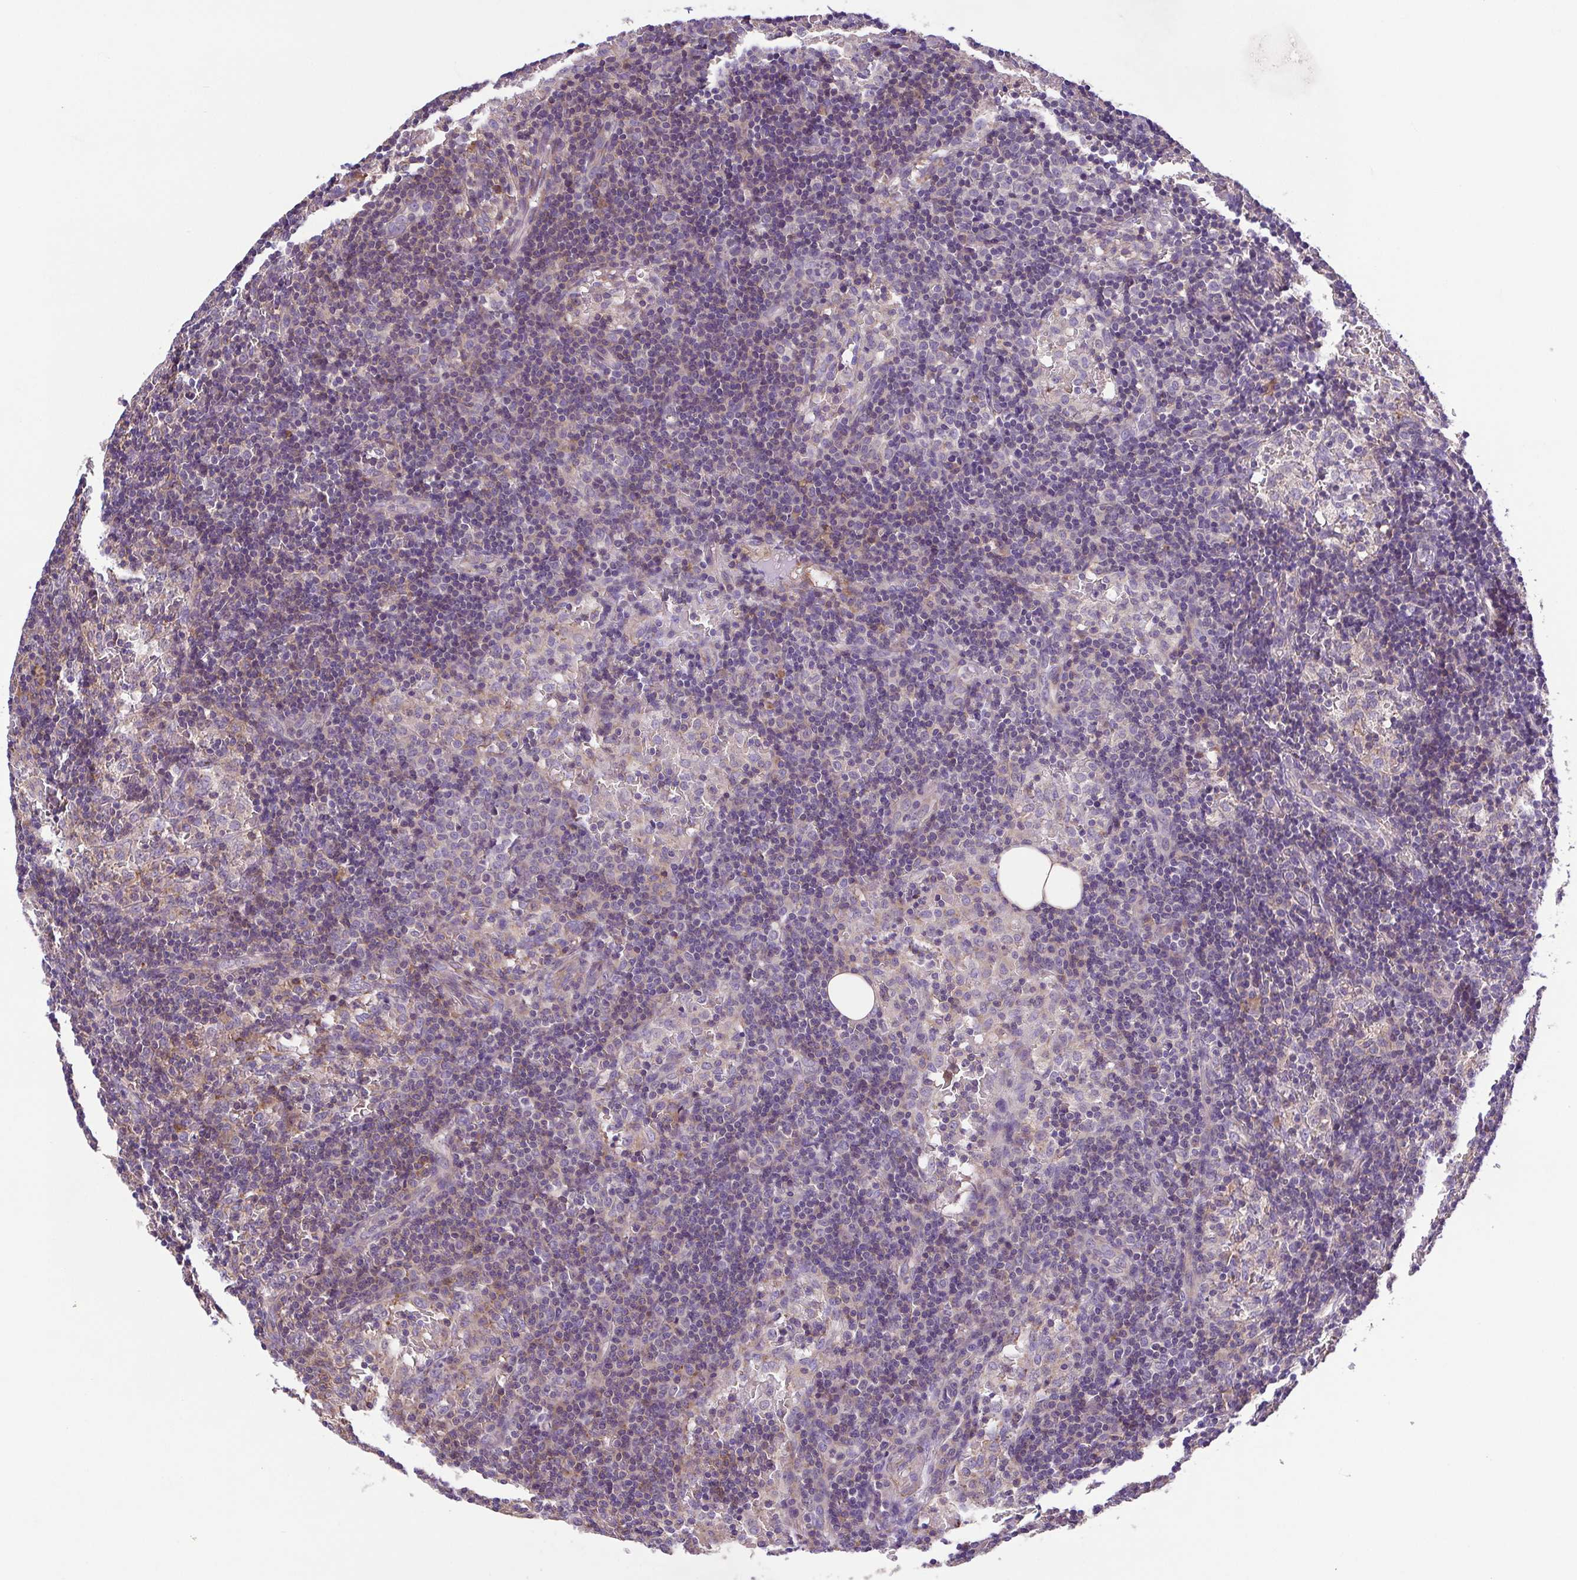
{"staining": {"intensity": "moderate", "quantity": ">75%", "location": "cytoplasmic/membranous"}, "tissue": "lymph node", "cell_type": "Germinal center cells", "image_type": "normal", "snomed": [{"axis": "morphology", "description": "Normal tissue, NOS"}, {"axis": "topography", "description": "Lymph node"}], "caption": "IHC of benign human lymph node displays medium levels of moderate cytoplasmic/membranous staining in about >75% of germinal center cells.", "gene": "IDE", "patient": {"sex": "female", "age": 41}}